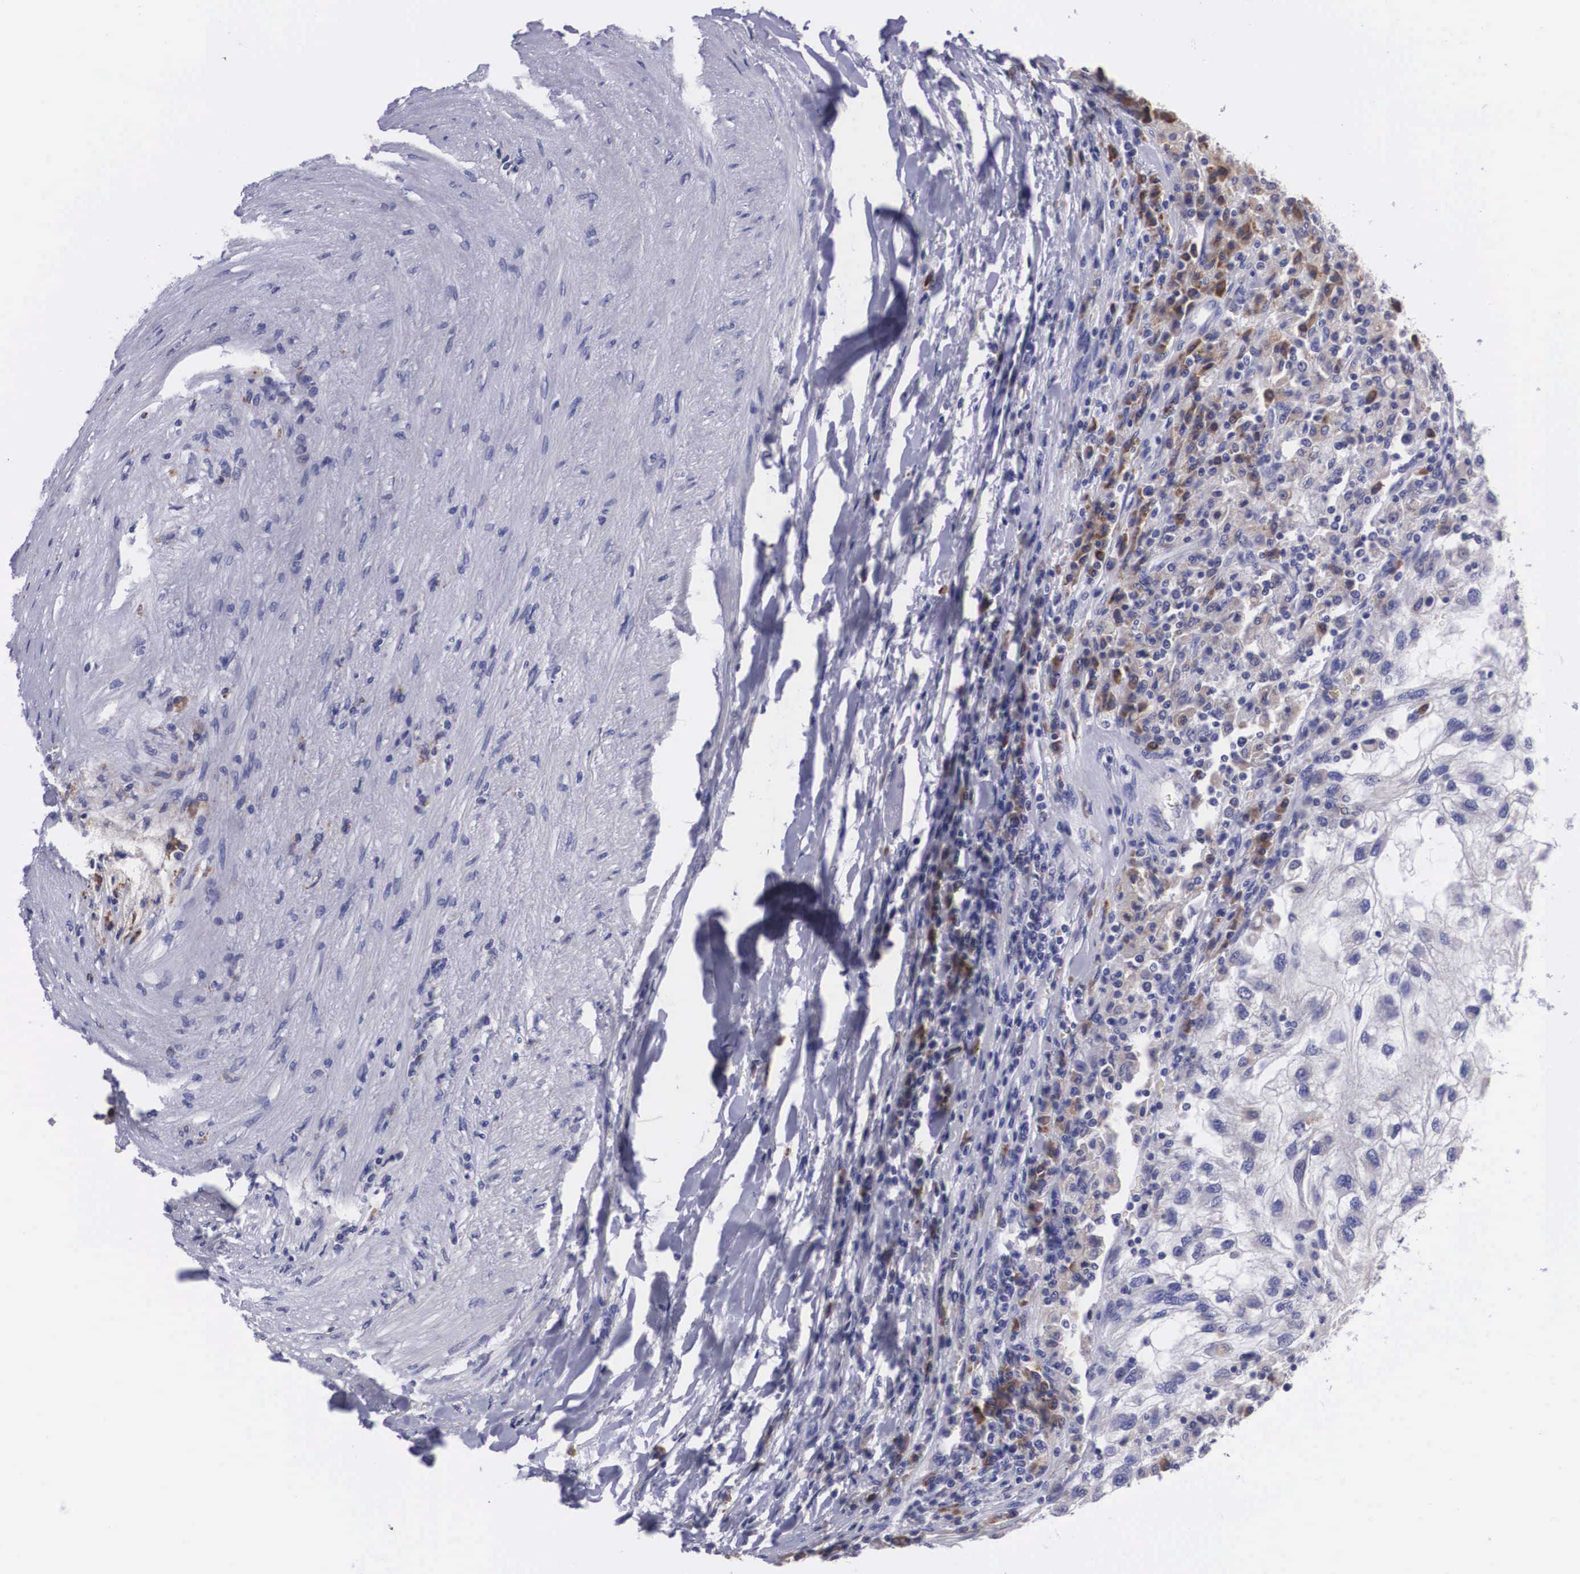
{"staining": {"intensity": "negative", "quantity": "none", "location": "none"}, "tissue": "renal cancer", "cell_type": "Tumor cells", "image_type": "cancer", "snomed": [{"axis": "morphology", "description": "Normal tissue, NOS"}, {"axis": "morphology", "description": "Adenocarcinoma, NOS"}, {"axis": "topography", "description": "Kidney"}], "caption": "A high-resolution photomicrograph shows IHC staining of adenocarcinoma (renal), which shows no significant staining in tumor cells. (DAB (3,3'-diaminobenzidine) immunohistochemistry (IHC), high magnification).", "gene": "CRELD2", "patient": {"sex": "male", "age": 71}}